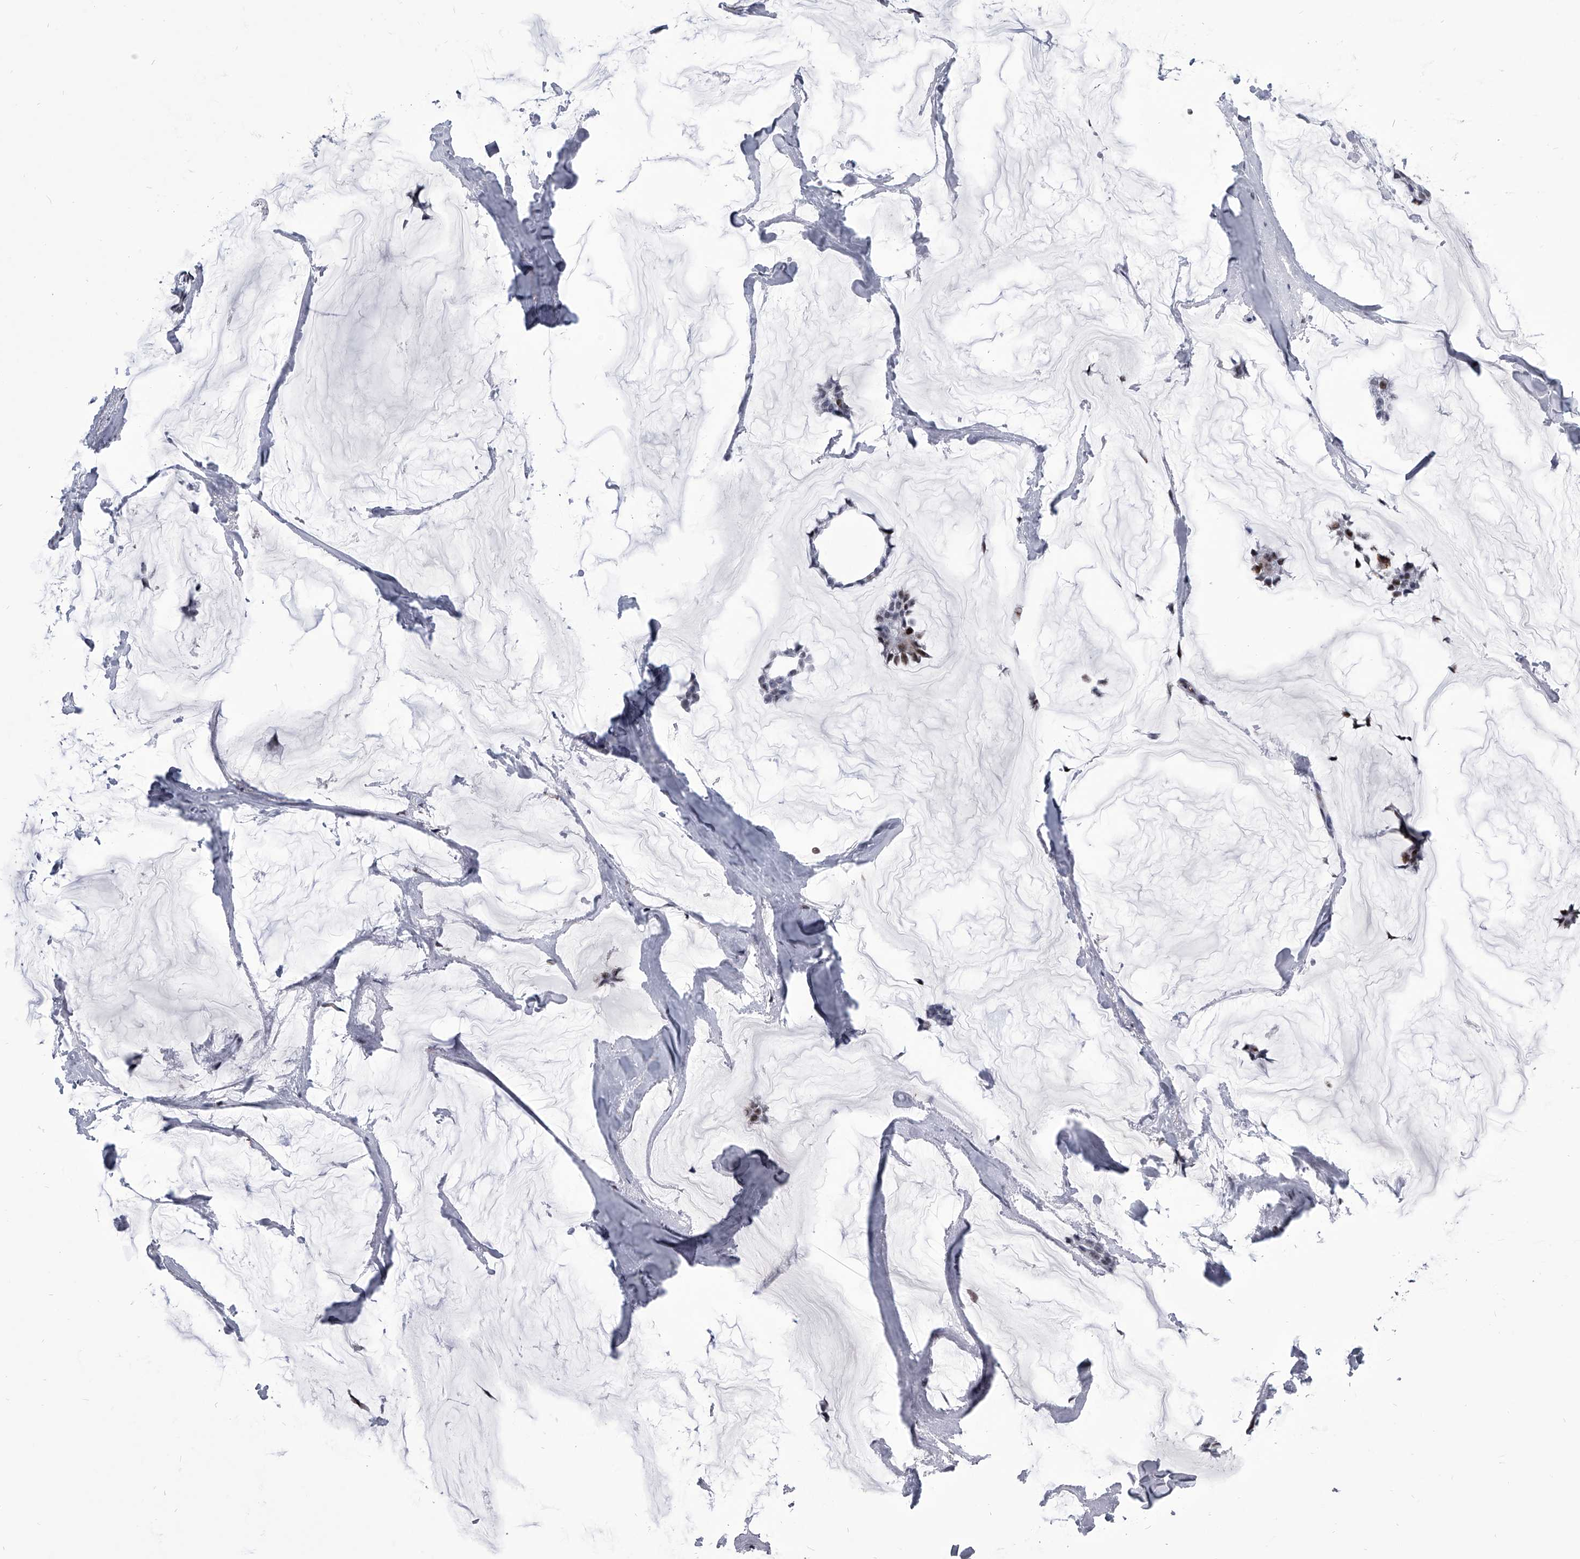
{"staining": {"intensity": "moderate", "quantity": "25%-75%", "location": "nuclear"}, "tissue": "breast cancer", "cell_type": "Tumor cells", "image_type": "cancer", "snomed": [{"axis": "morphology", "description": "Duct carcinoma"}, {"axis": "topography", "description": "Breast"}], "caption": "The immunohistochemical stain labels moderate nuclear staining in tumor cells of breast cancer (infiltrating ductal carcinoma) tissue.", "gene": "CMTR1", "patient": {"sex": "female", "age": 93}}